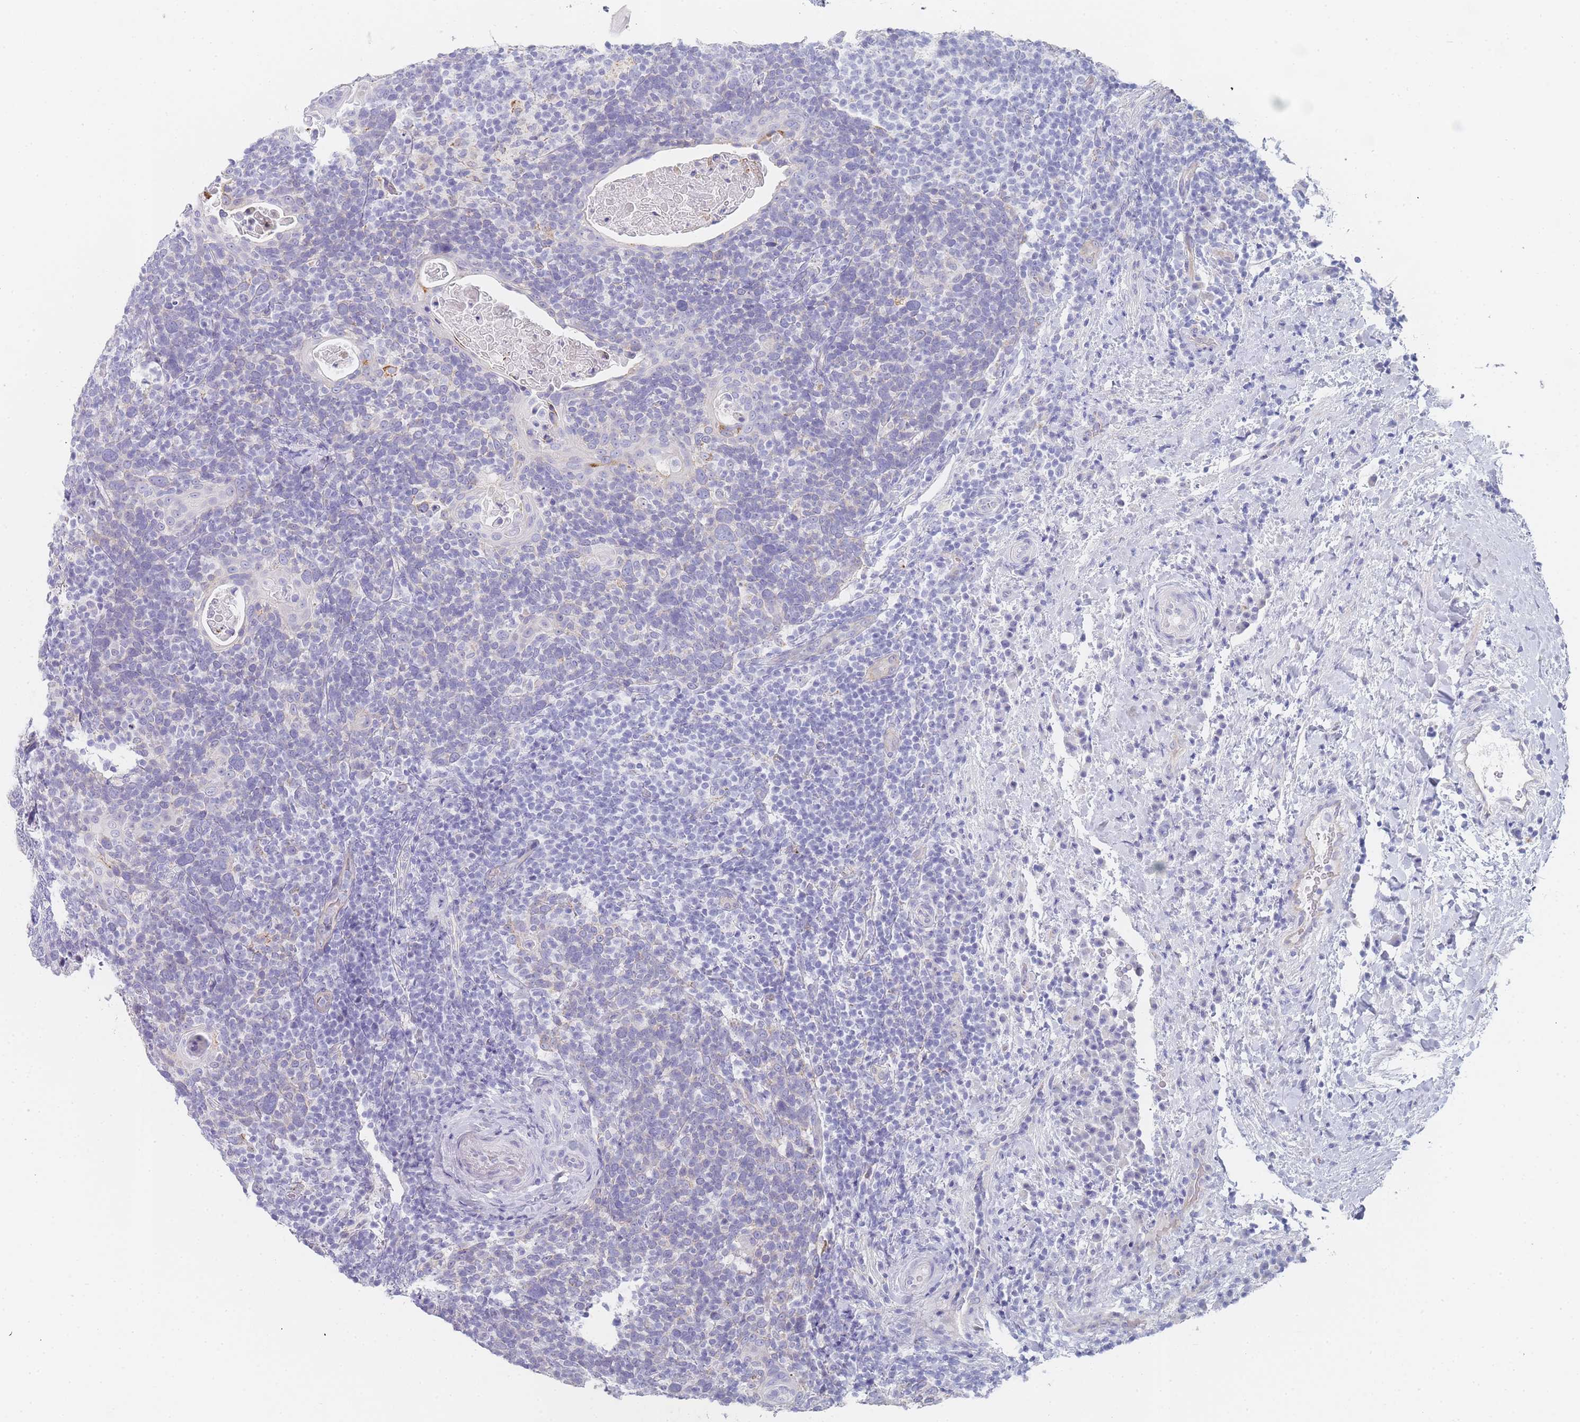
{"staining": {"intensity": "negative", "quantity": "none", "location": "none"}, "tissue": "head and neck cancer", "cell_type": "Tumor cells", "image_type": "cancer", "snomed": [{"axis": "morphology", "description": "Squamous cell carcinoma, NOS"}, {"axis": "morphology", "description": "Squamous cell carcinoma, metastatic, NOS"}, {"axis": "topography", "description": "Lymph node"}, {"axis": "topography", "description": "Head-Neck"}], "caption": "Human head and neck cancer stained for a protein using immunohistochemistry (IHC) shows no expression in tumor cells.", "gene": "IMPG1", "patient": {"sex": "male", "age": 62}}